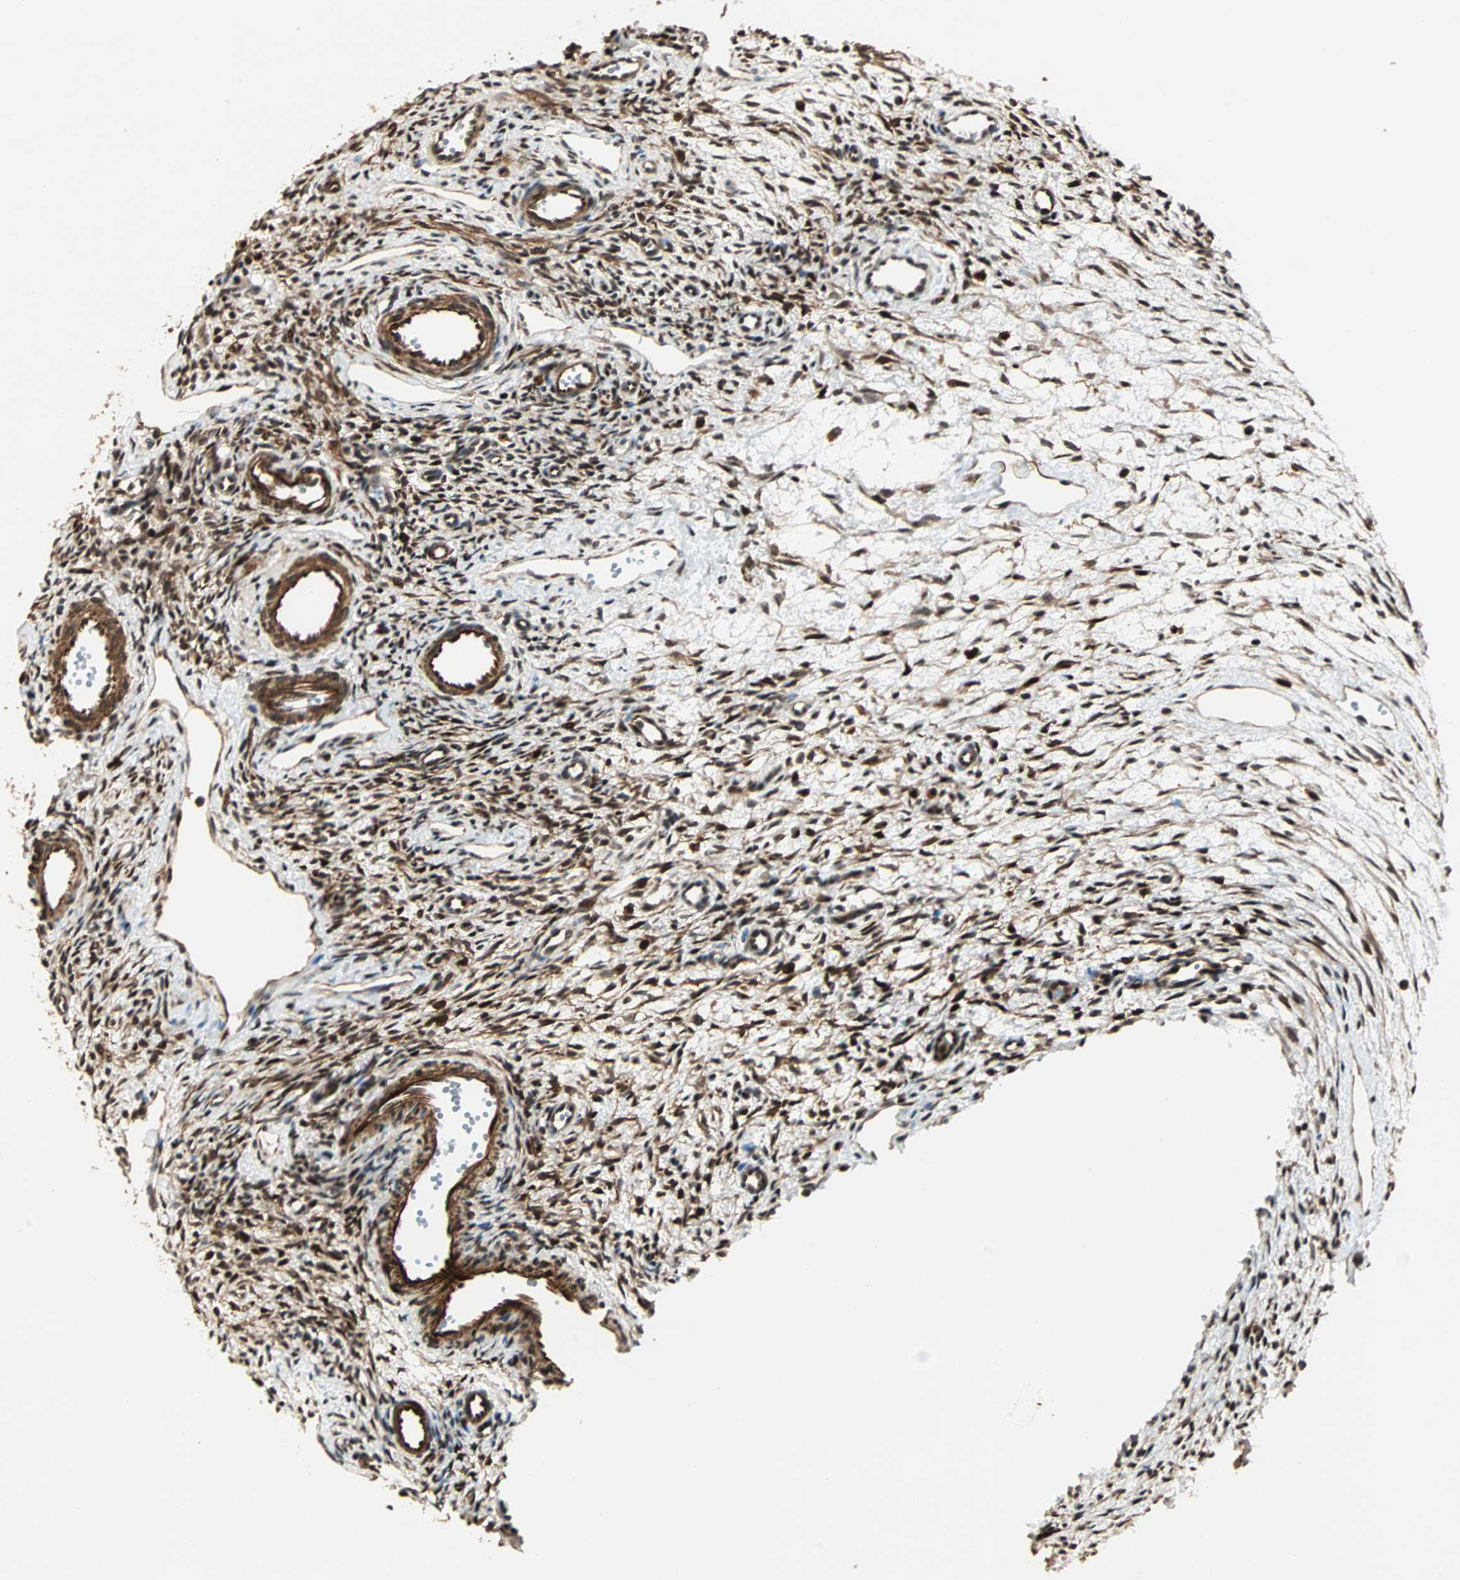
{"staining": {"intensity": "moderate", "quantity": ">75%", "location": "cytoplasmic/membranous,nuclear"}, "tissue": "ovary", "cell_type": "Follicle cells", "image_type": "normal", "snomed": [{"axis": "morphology", "description": "Normal tissue, NOS"}, {"axis": "topography", "description": "Ovary"}], "caption": "Immunohistochemical staining of benign ovary exhibits >75% levels of moderate cytoplasmic/membranous,nuclear protein staining in approximately >75% of follicle cells.", "gene": "ZBED9", "patient": {"sex": "female", "age": 33}}